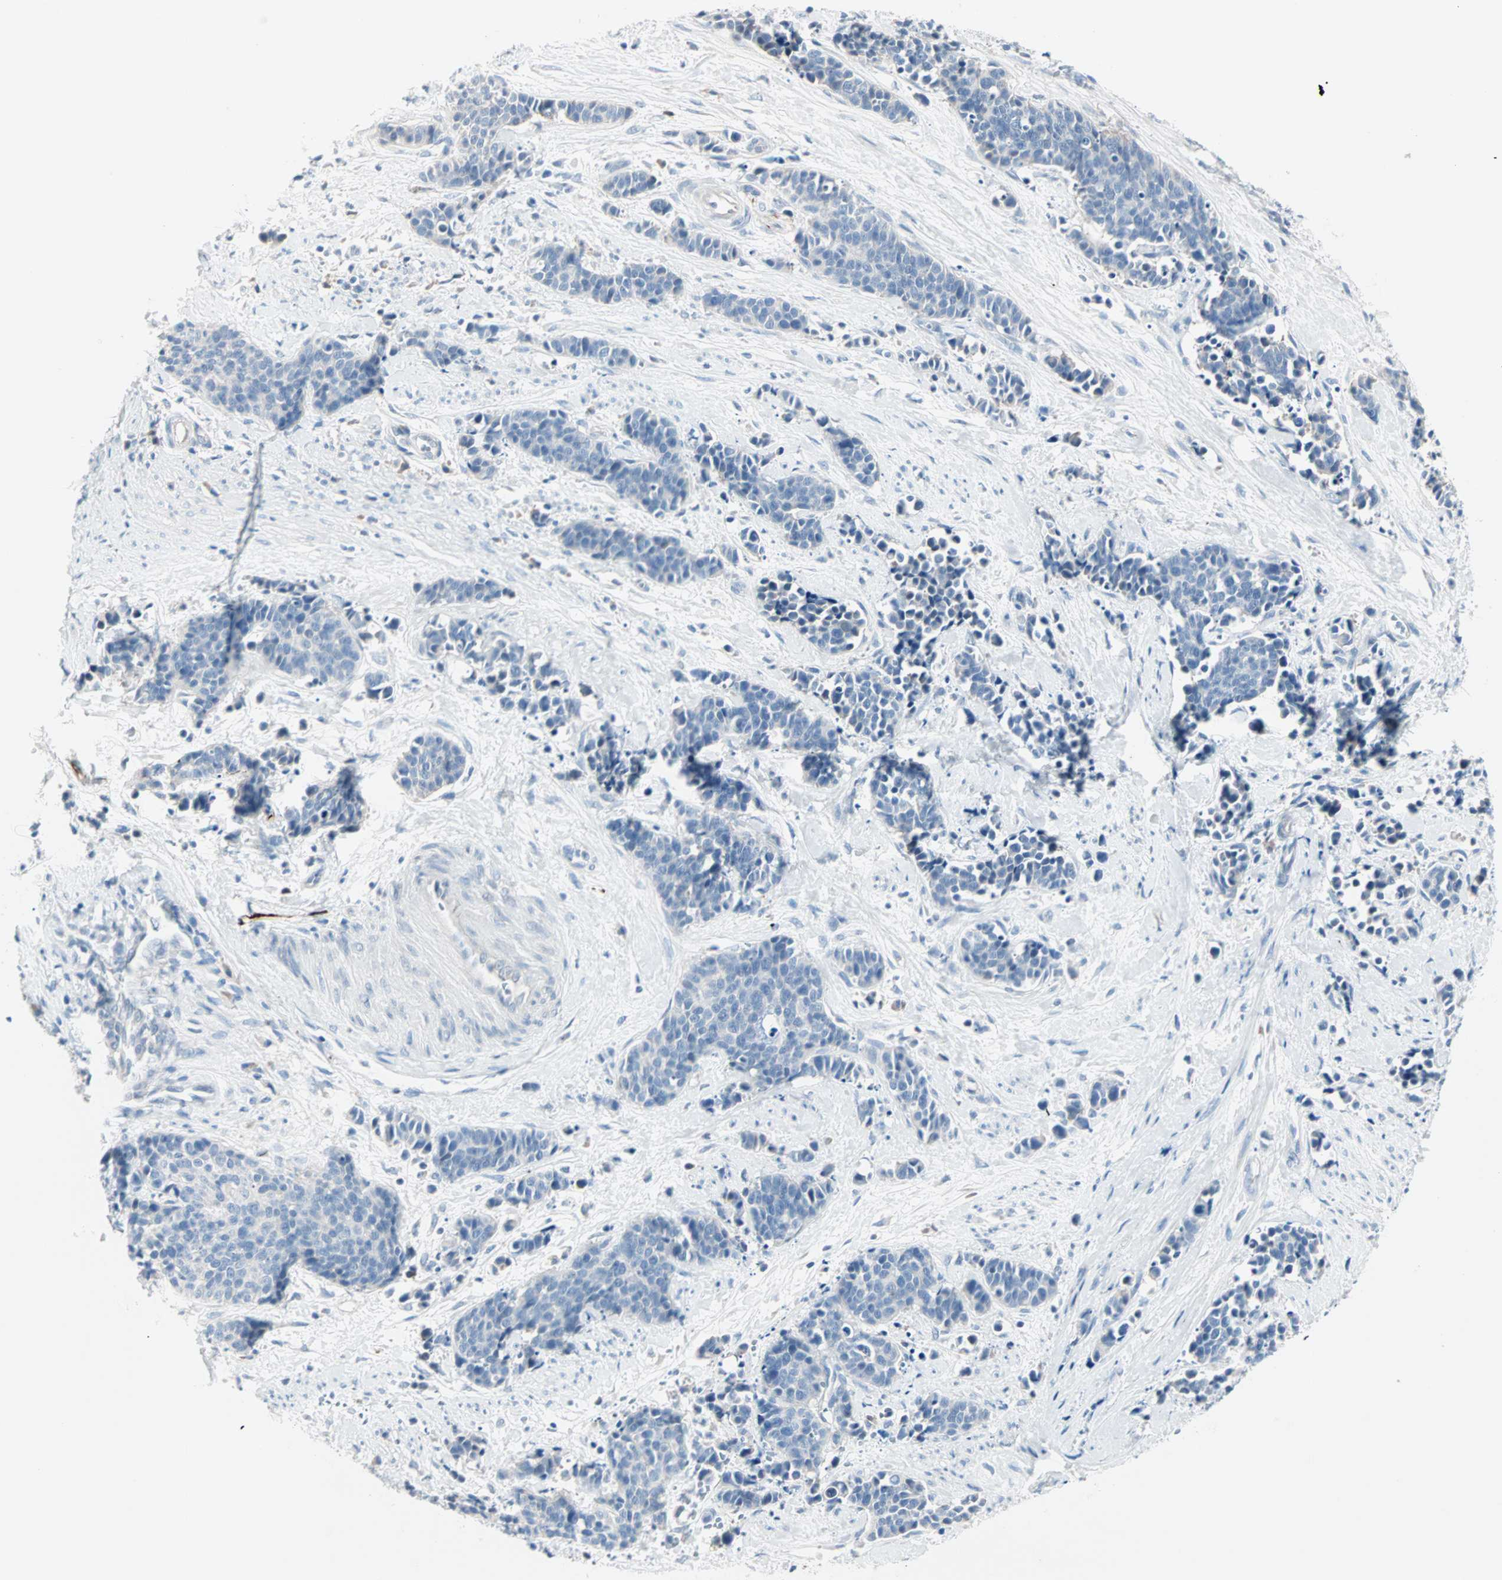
{"staining": {"intensity": "negative", "quantity": "none", "location": "none"}, "tissue": "cervical cancer", "cell_type": "Tumor cells", "image_type": "cancer", "snomed": [{"axis": "morphology", "description": "Squamous cell carcinoma, NOS"}, {"axis": "topography", "description": "Cervix"}], "caption": "There is no significant expression in tumor cells of squamous cell carcinoma (cervical).", "gene": "NEFH", "patient": {"sex": "female", "age": 35}}